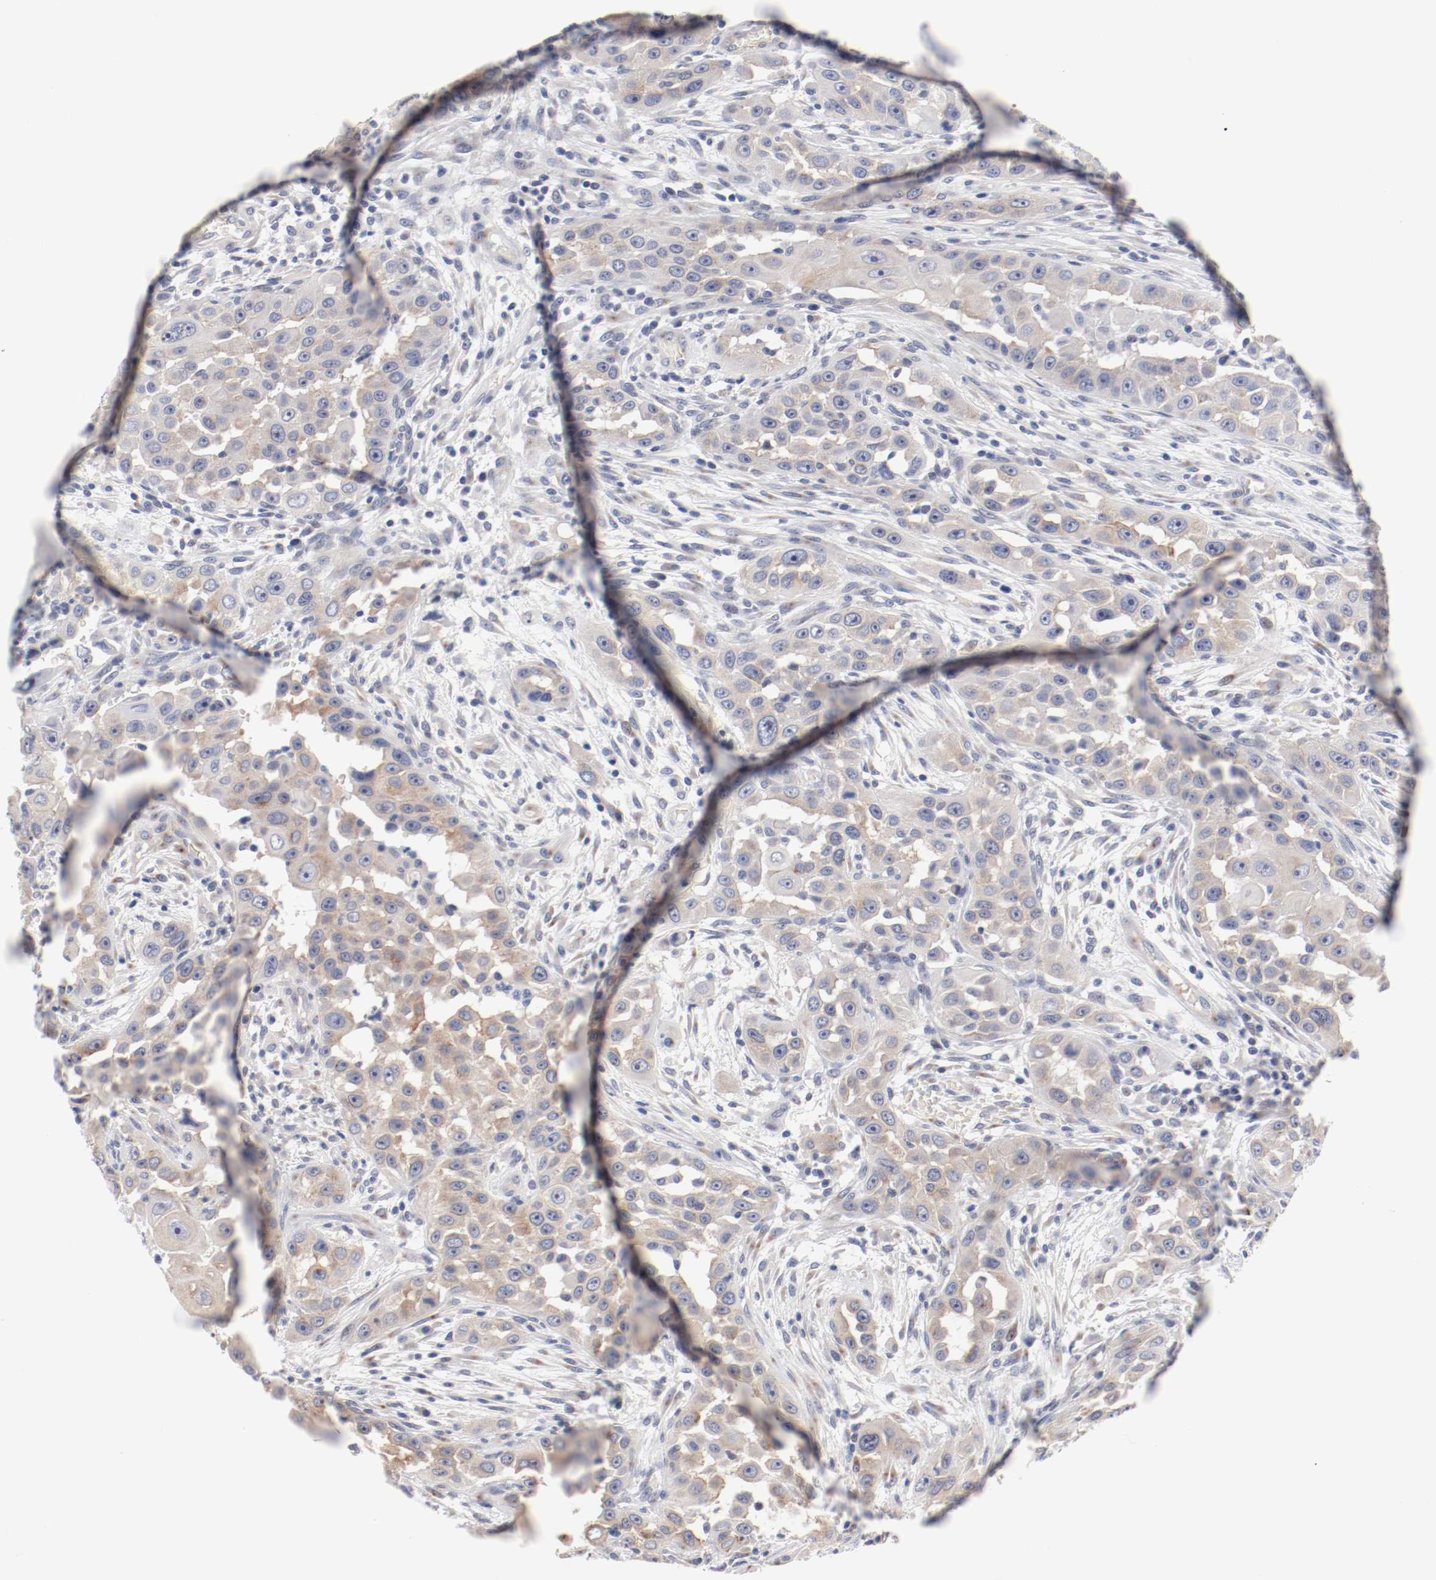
{"staining": {"intensity": "weak", "quantity": ">75%", "location": "cytoplasmic/membranous"}, "tissue": "head and neck cancer", "cell_type": "Tumor cells", "image_type": "cancer", "snomed": [{"axis": "morphology", "description": "Carcinoma, NOS"}, {"axis": "topography", "description": "Head-Neck"}], "caption": "Brown immunohistochemical staining in human head and neck cancer (carcinoma) exhibits weak cytoplasmic/membranous positivity in about >75% of tumor cells.", "gene": "GPR143", "patient": {"sex": "male", "age": 87}}